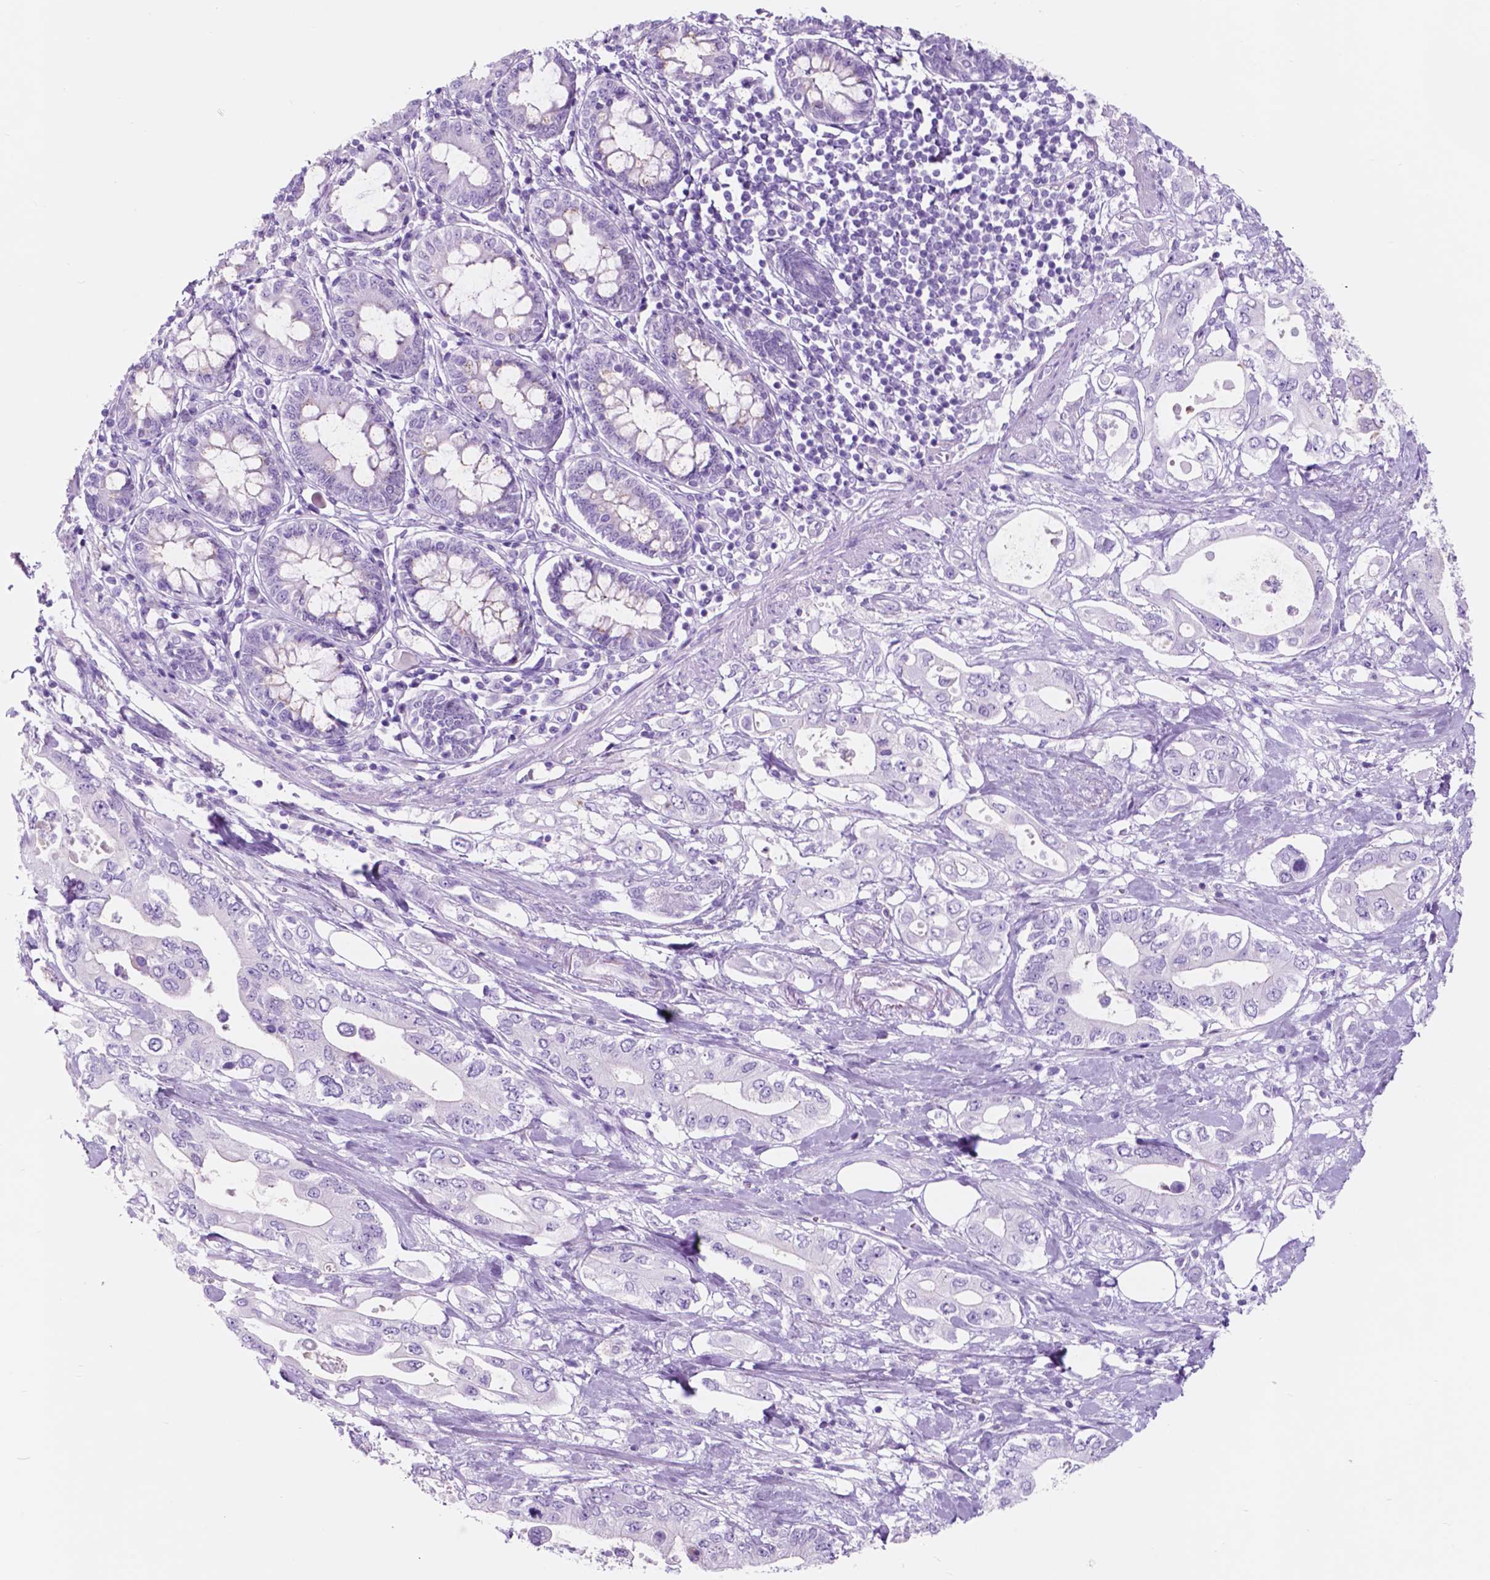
{"staining": {"intensity": "negative", "quantity": "none", "location": "none"}, "tissue": "pancreatic cancer", "cell_type": "Tumor cells", "image_type": "cancer", "snomed": [{"axis": "morphology", "description": "Adenocarcinoma, NOS"}, {"axis": "topography", "description": "Pancreas"}], "caption": "There is no significant staining in tumor cells of adenocarcinoma (pancreatic).", "gene": "CUZD1", "patient": {"sex": "female", "age": 63}}